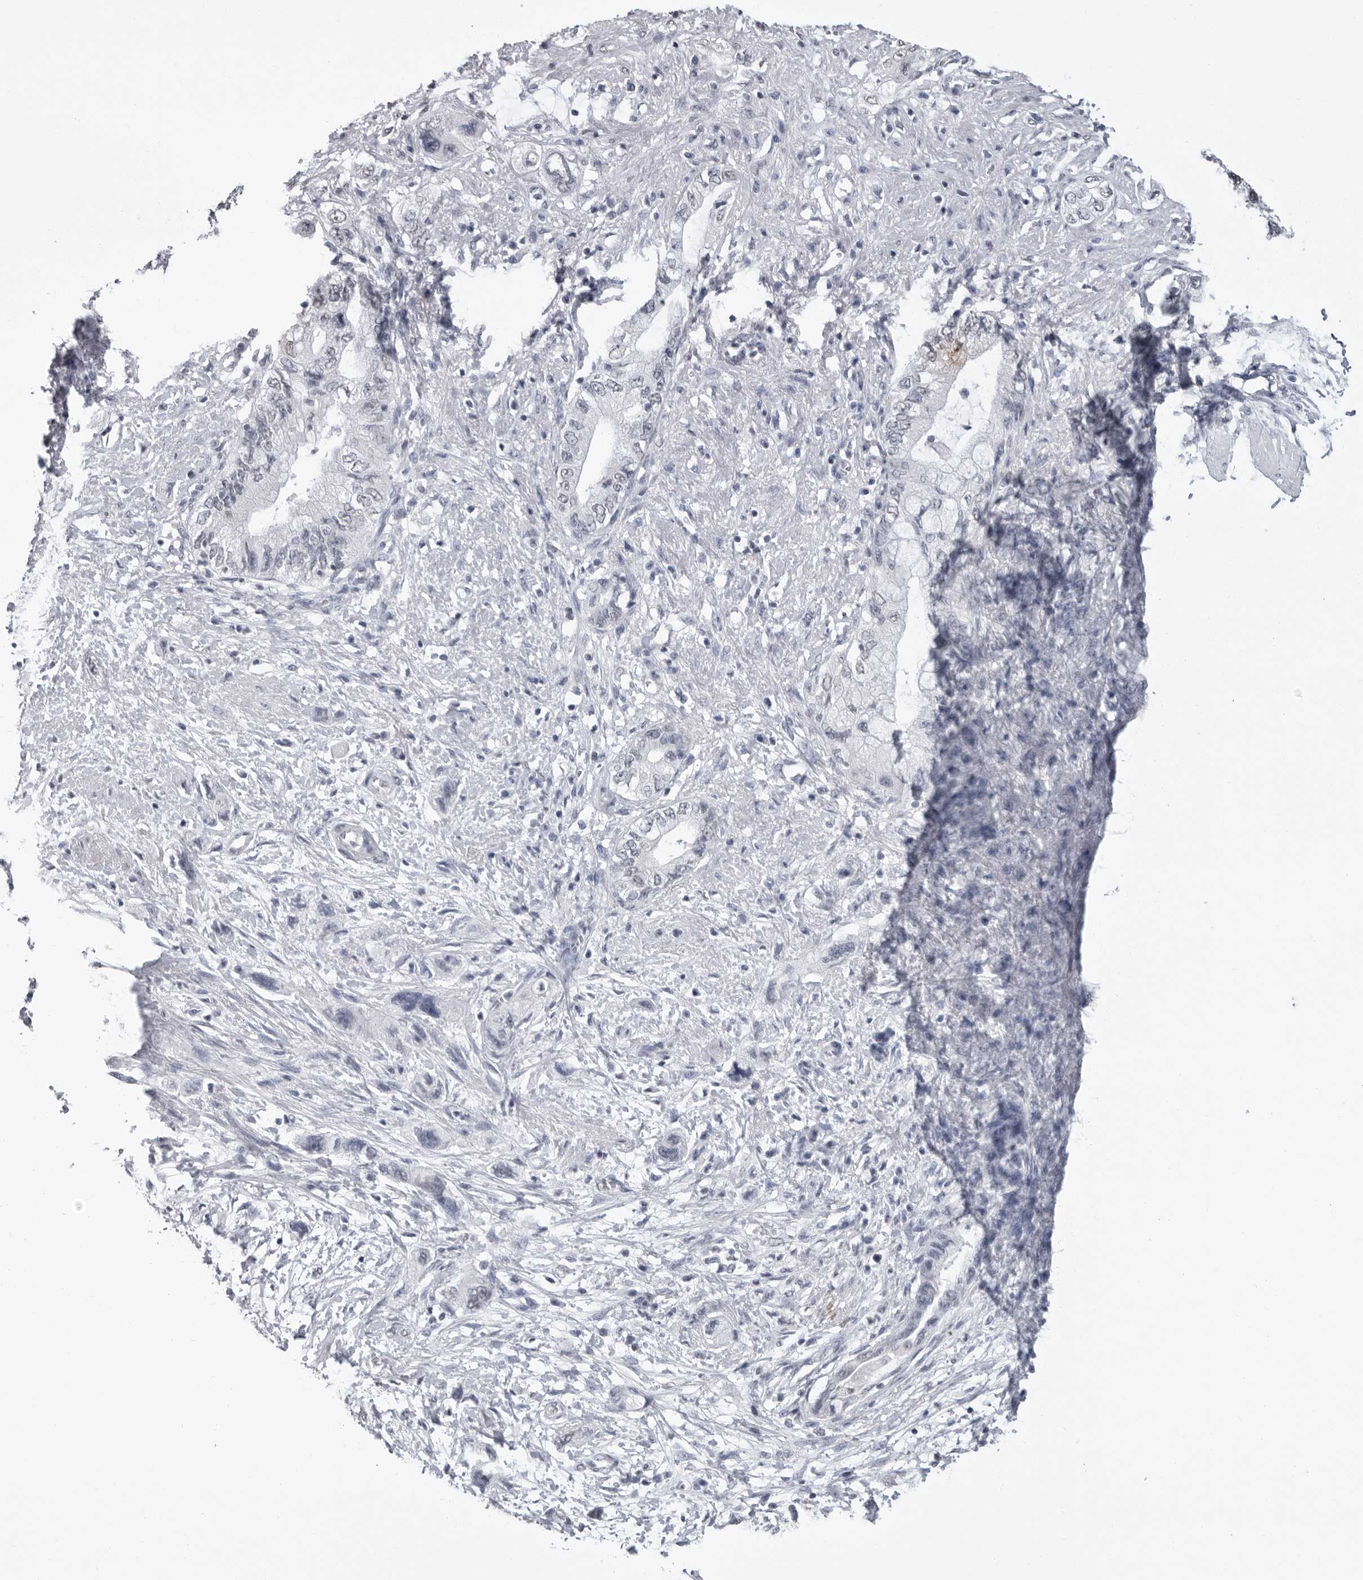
{"staining": {"intensity": "negative", "quantity": "none", "location": "none"}, "tissue": "pancreatic cancer", "cell_type": "Tumor cells", "image_type": "cancer", "snomed": [{"axis": "morphology", "description": "Adenocarcinoma, NOS"}, {"axis": "topography", "description": "Pancreas"}], "caption": "IHC of adenocarcinoma (pancreatic) displays no expression in tumor cells.", "gene": "HEPACAM", "patient": {"sex": "female", "age": 73}}